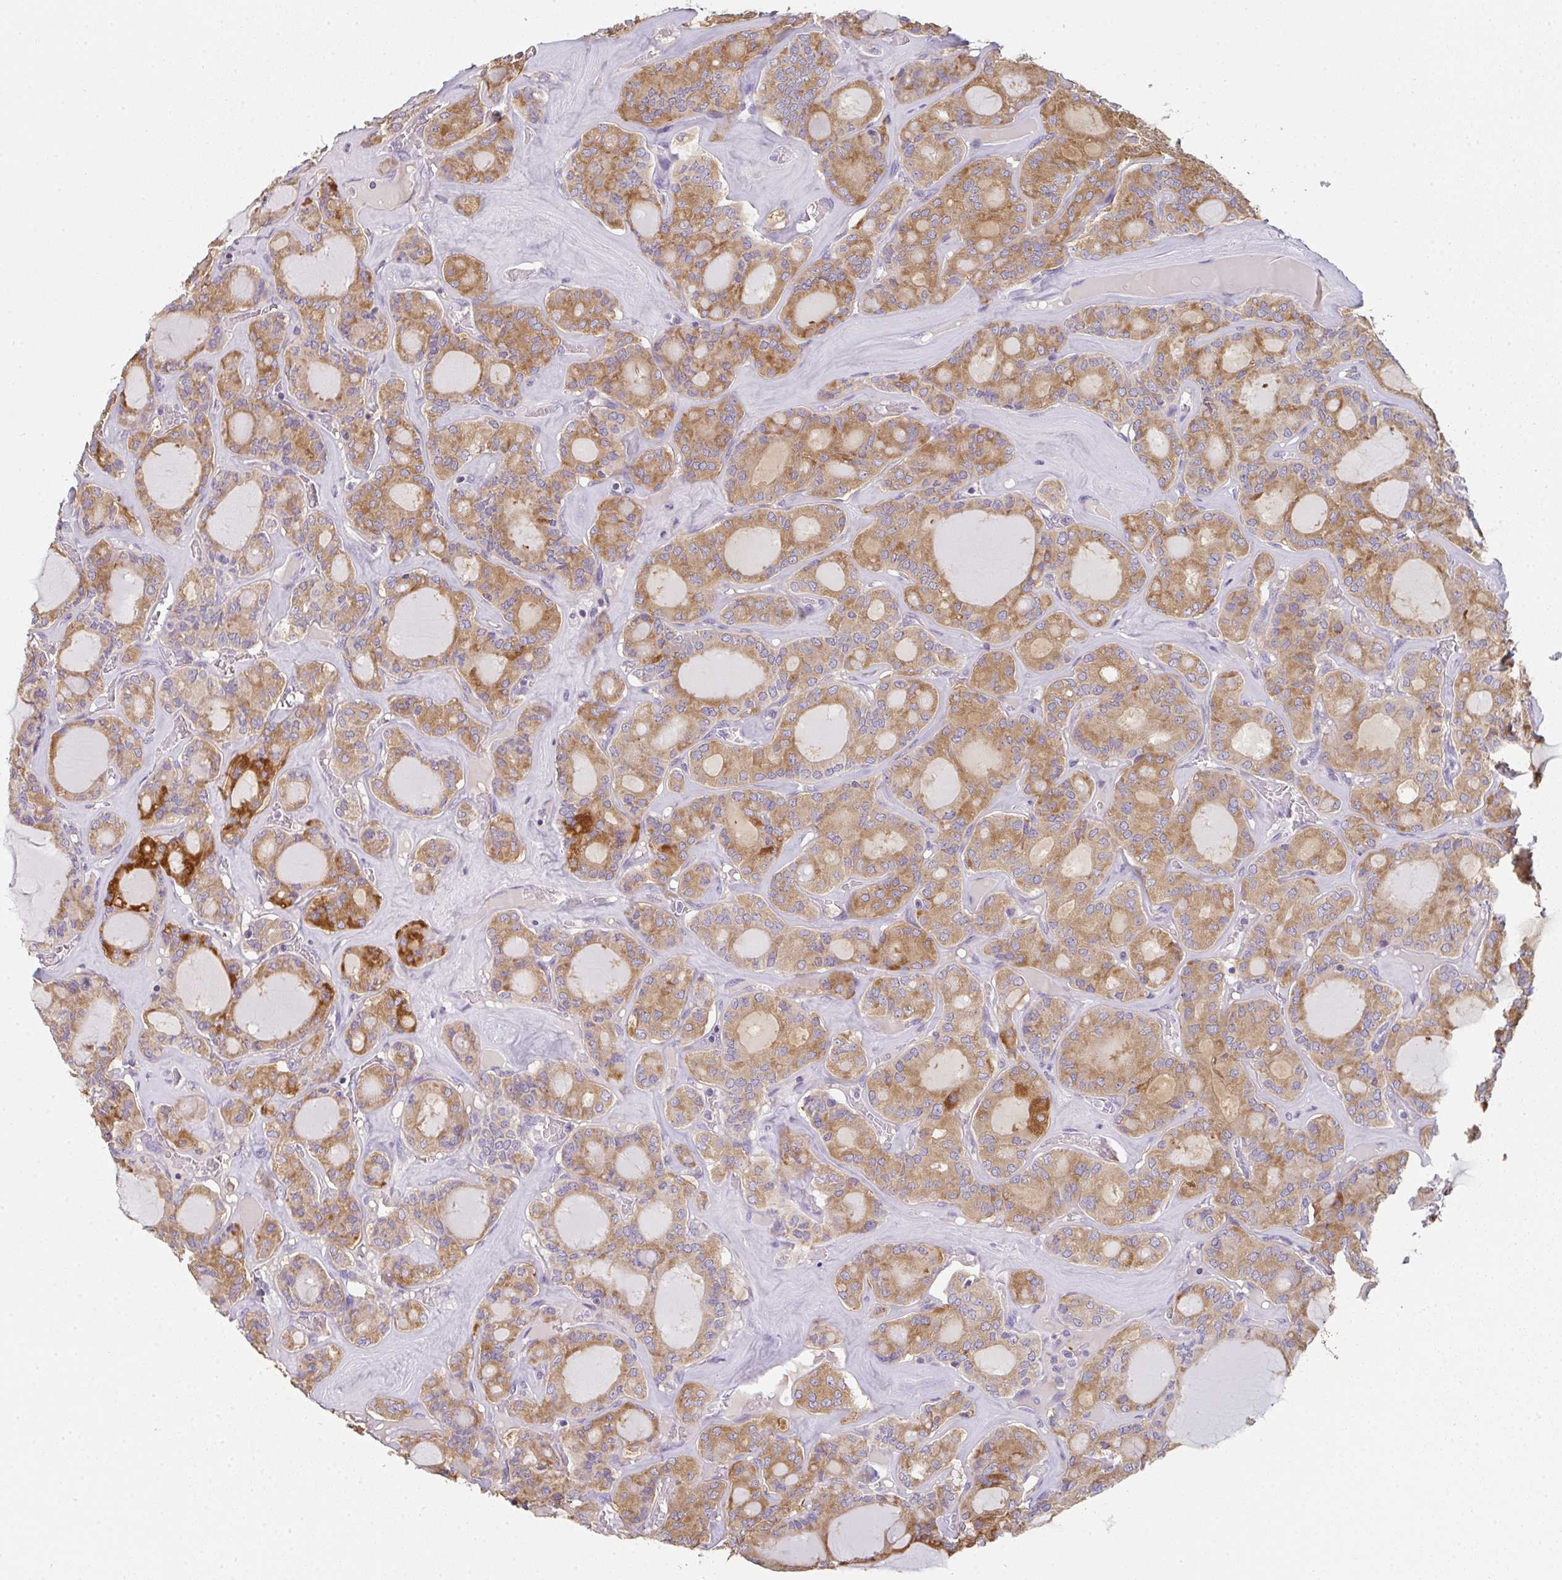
{"staining": {"intensity": "moderate", "quantity": ">75%", "location": "cytoplasmic/membranous"}, "tissue": "thyroid cancer", "cell_type": "Tumor cells", "image_type": "cancer", "snomed": [{"axis": "morphology", "description": "Papillary adenocarcinoma, NOS"}, {"axis": "topography", "description": "Thyroid gland"}], "caption": "Thyroid cancer tissue exhibits moderate cytoplasmic/membranous positivity in approximately >75% of tumor cells", "gene": "ZNF215", "patient": {"sex": "male", "age": 87}}